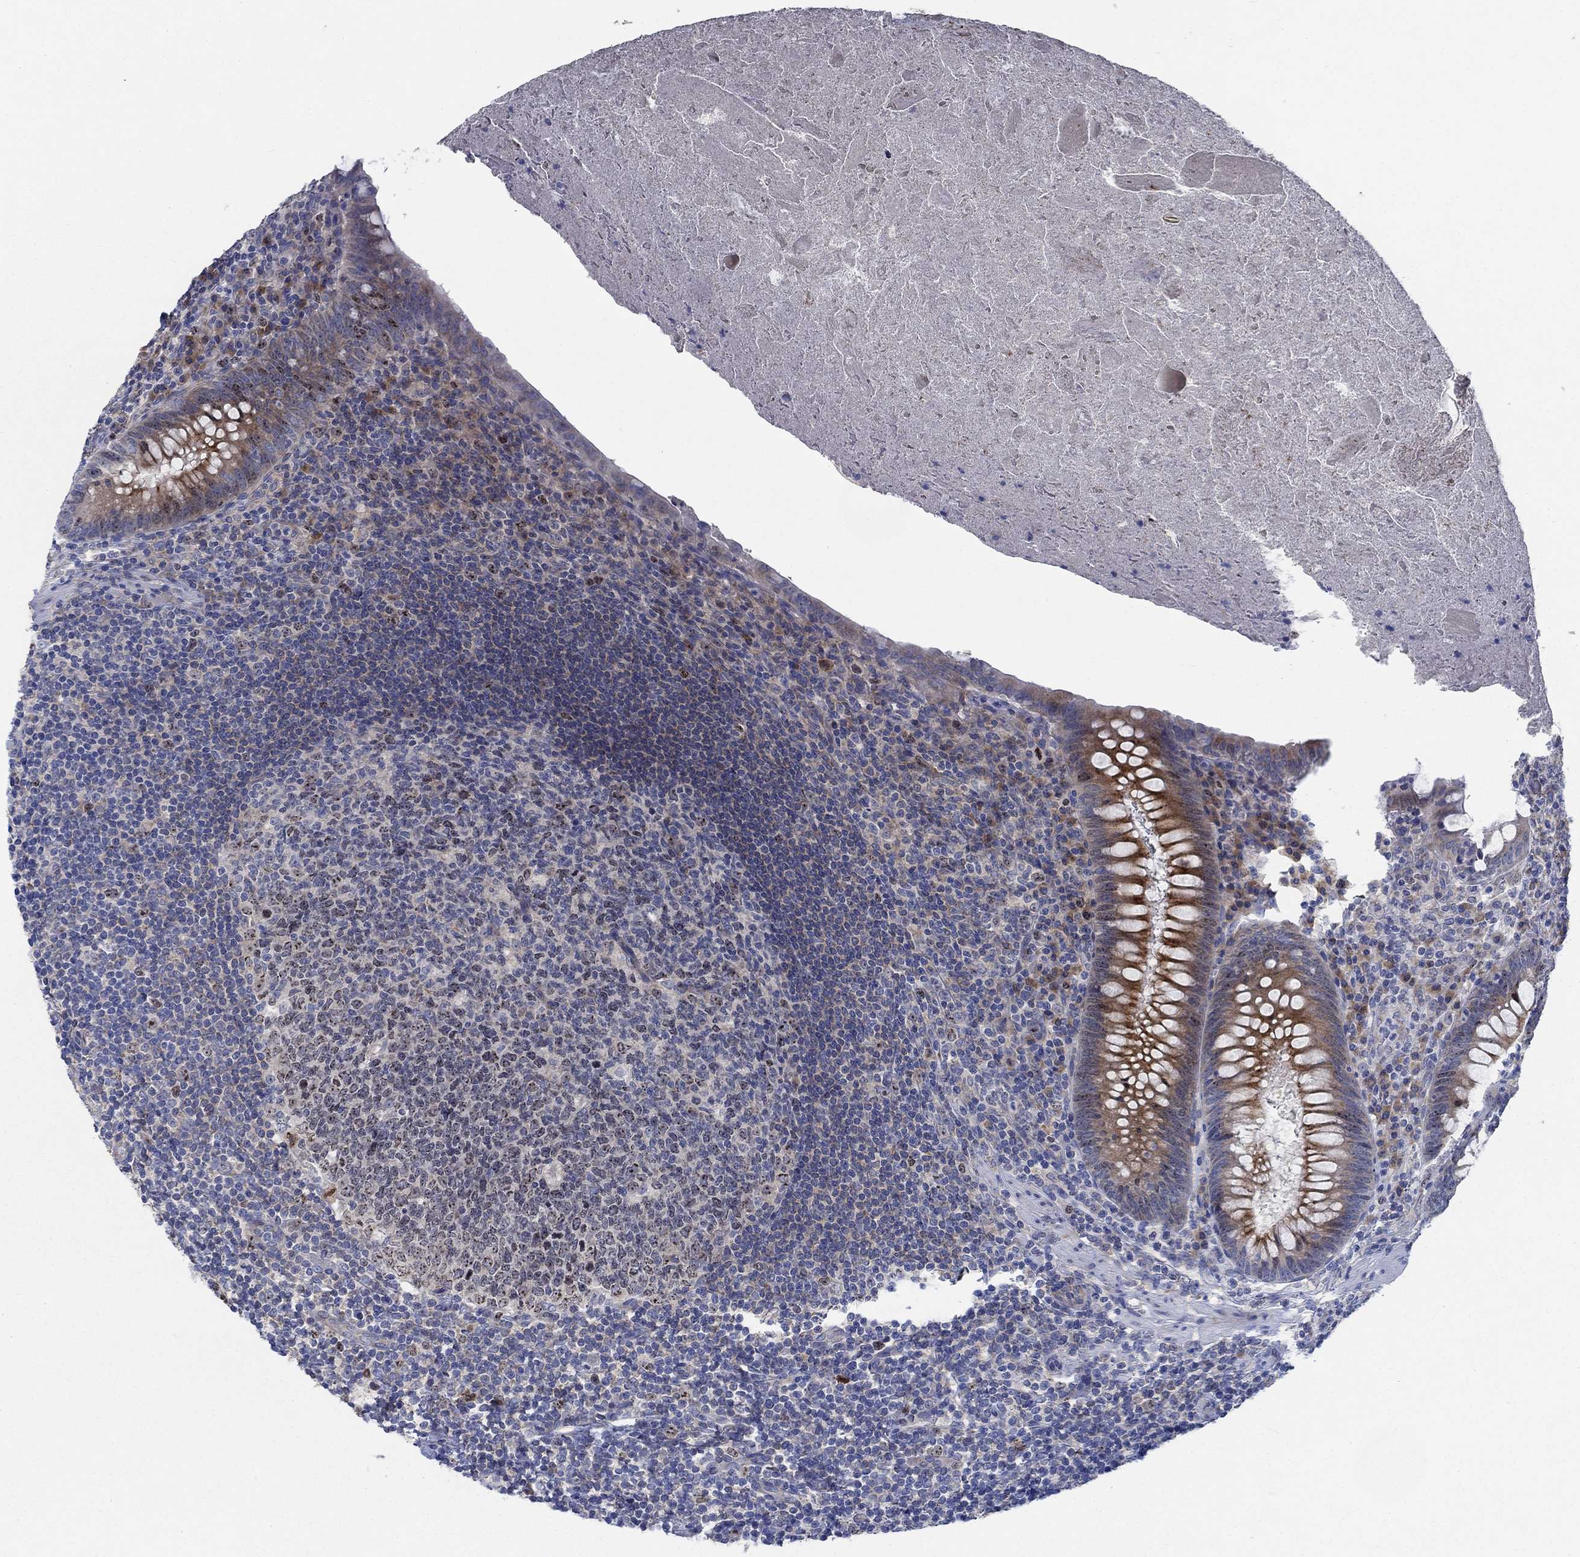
{"staining": {"intensity": "strong", "quantity": ">75%", "location": "cytoplasmic/membranous"}, "tissue": "appendix", "cell_type": "Glandular cells", "image_type": "normal", "snomed": [{"axis": "morphology", "description": "Normal tissue, NOS"}, {"axis": "topography", "description": "Appendix"}], "caption": "Unremarkable appendix demonstrates strong cytoplasmic/membranous positivity in approximately >75% of glandular cells The protein is stained brown, and the nuclei are stained in blue (DAB (3,3'-diaminobenzidine) IHC with brightfield microscopy, high magnification)..", "gene": "MMP24", "patient": {"sex": "male", "age": 47}}